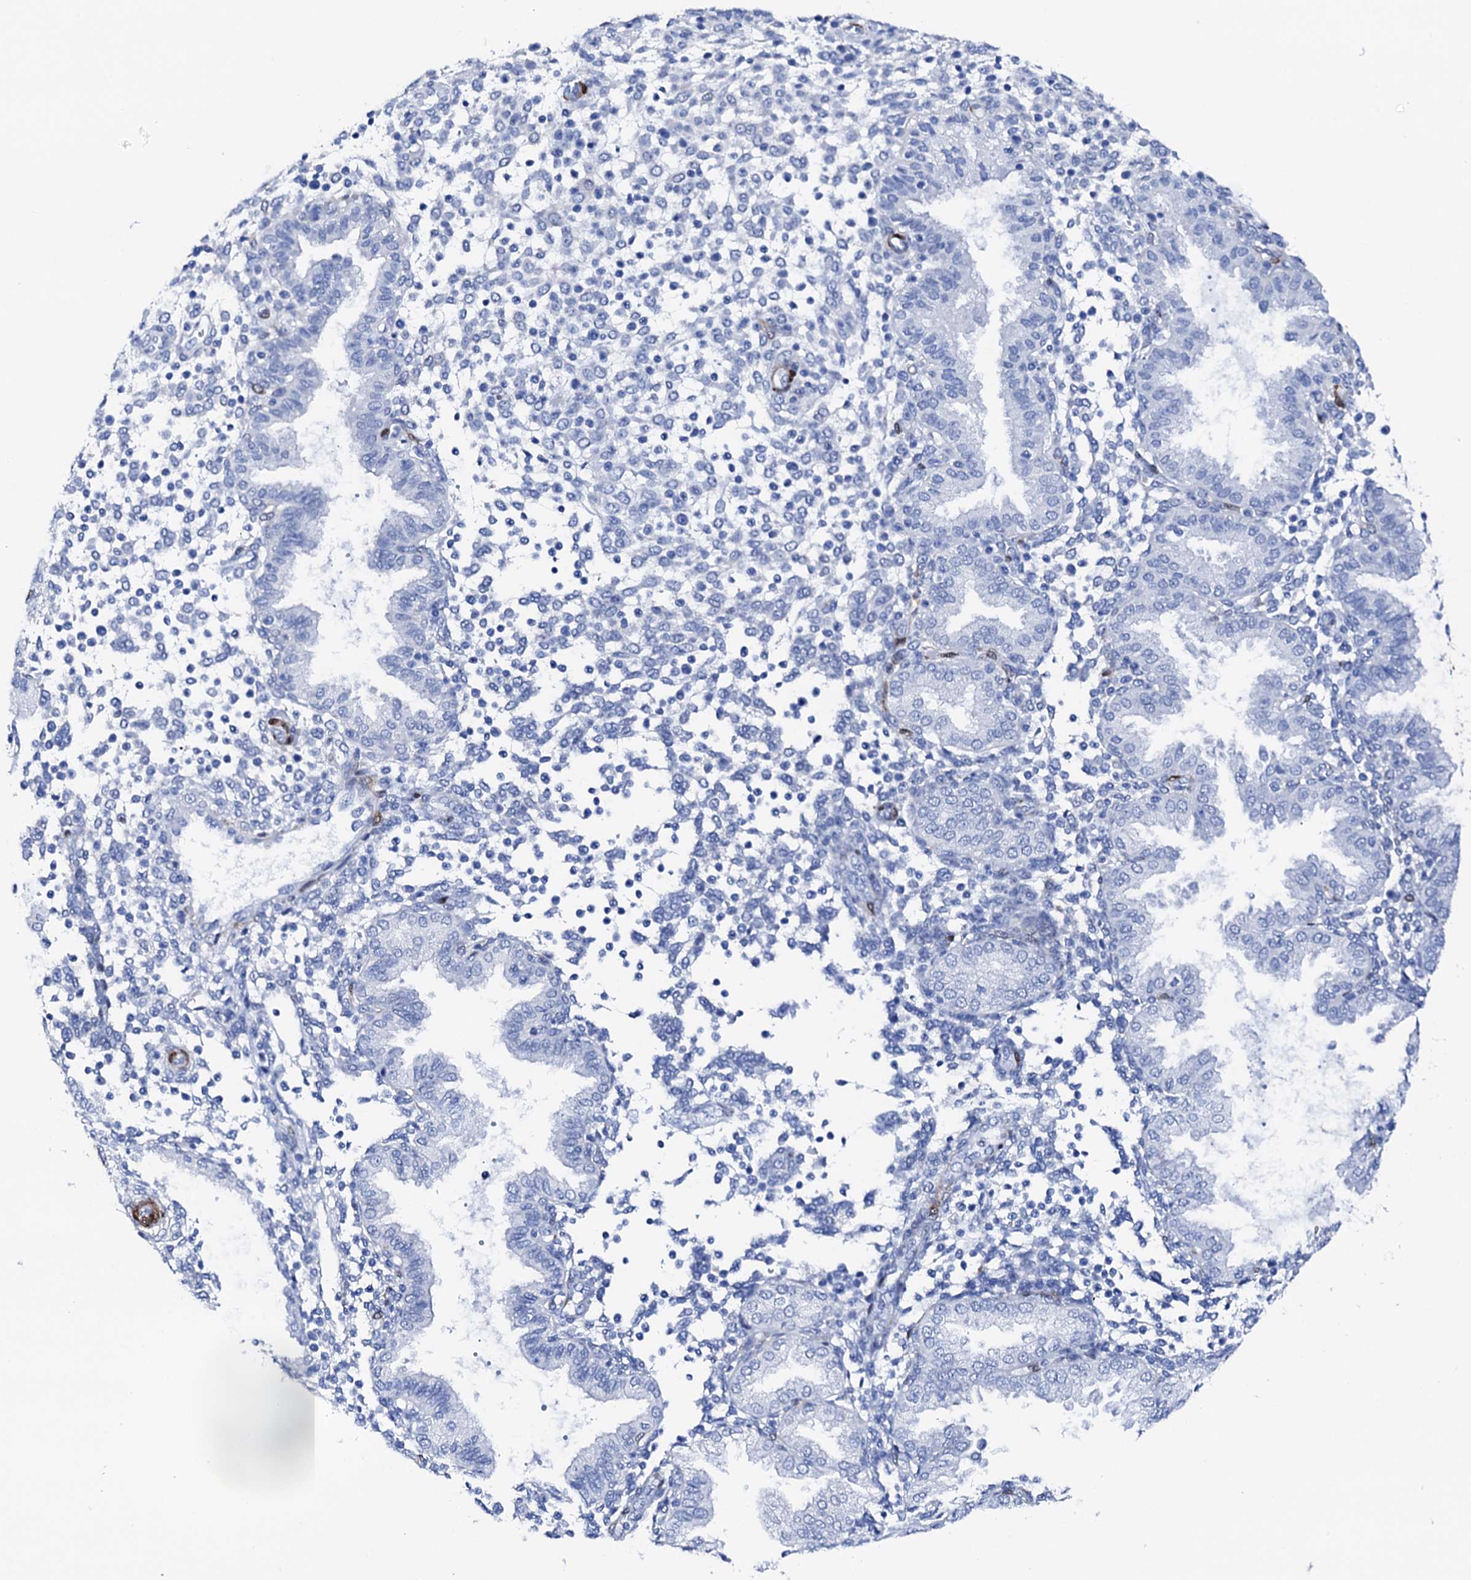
{"staining": {"intensity": "negative", "quantity": "none", "location": "none"}, "tissue": "endometrium", "cell_type": "Cells in endometrial stroma", "image_type": "normal", "snomed": [{"axis": "morphology", "description": "Normal tissue, NOS"}, {"axis": "topography", "description": "Endometrium"}], "caption": "The micrograph exhibits no significant staining in cells in endometrial stroma of endometrium. Brightfield microscopy of immunohistochemistry stained with DAB (3,3'-diaminobenzidine) (brown) and hematoxylin (blue), captured at high magnification.", "gene": "NRIP2", "patient": {"sex": "female", "age": 53}}